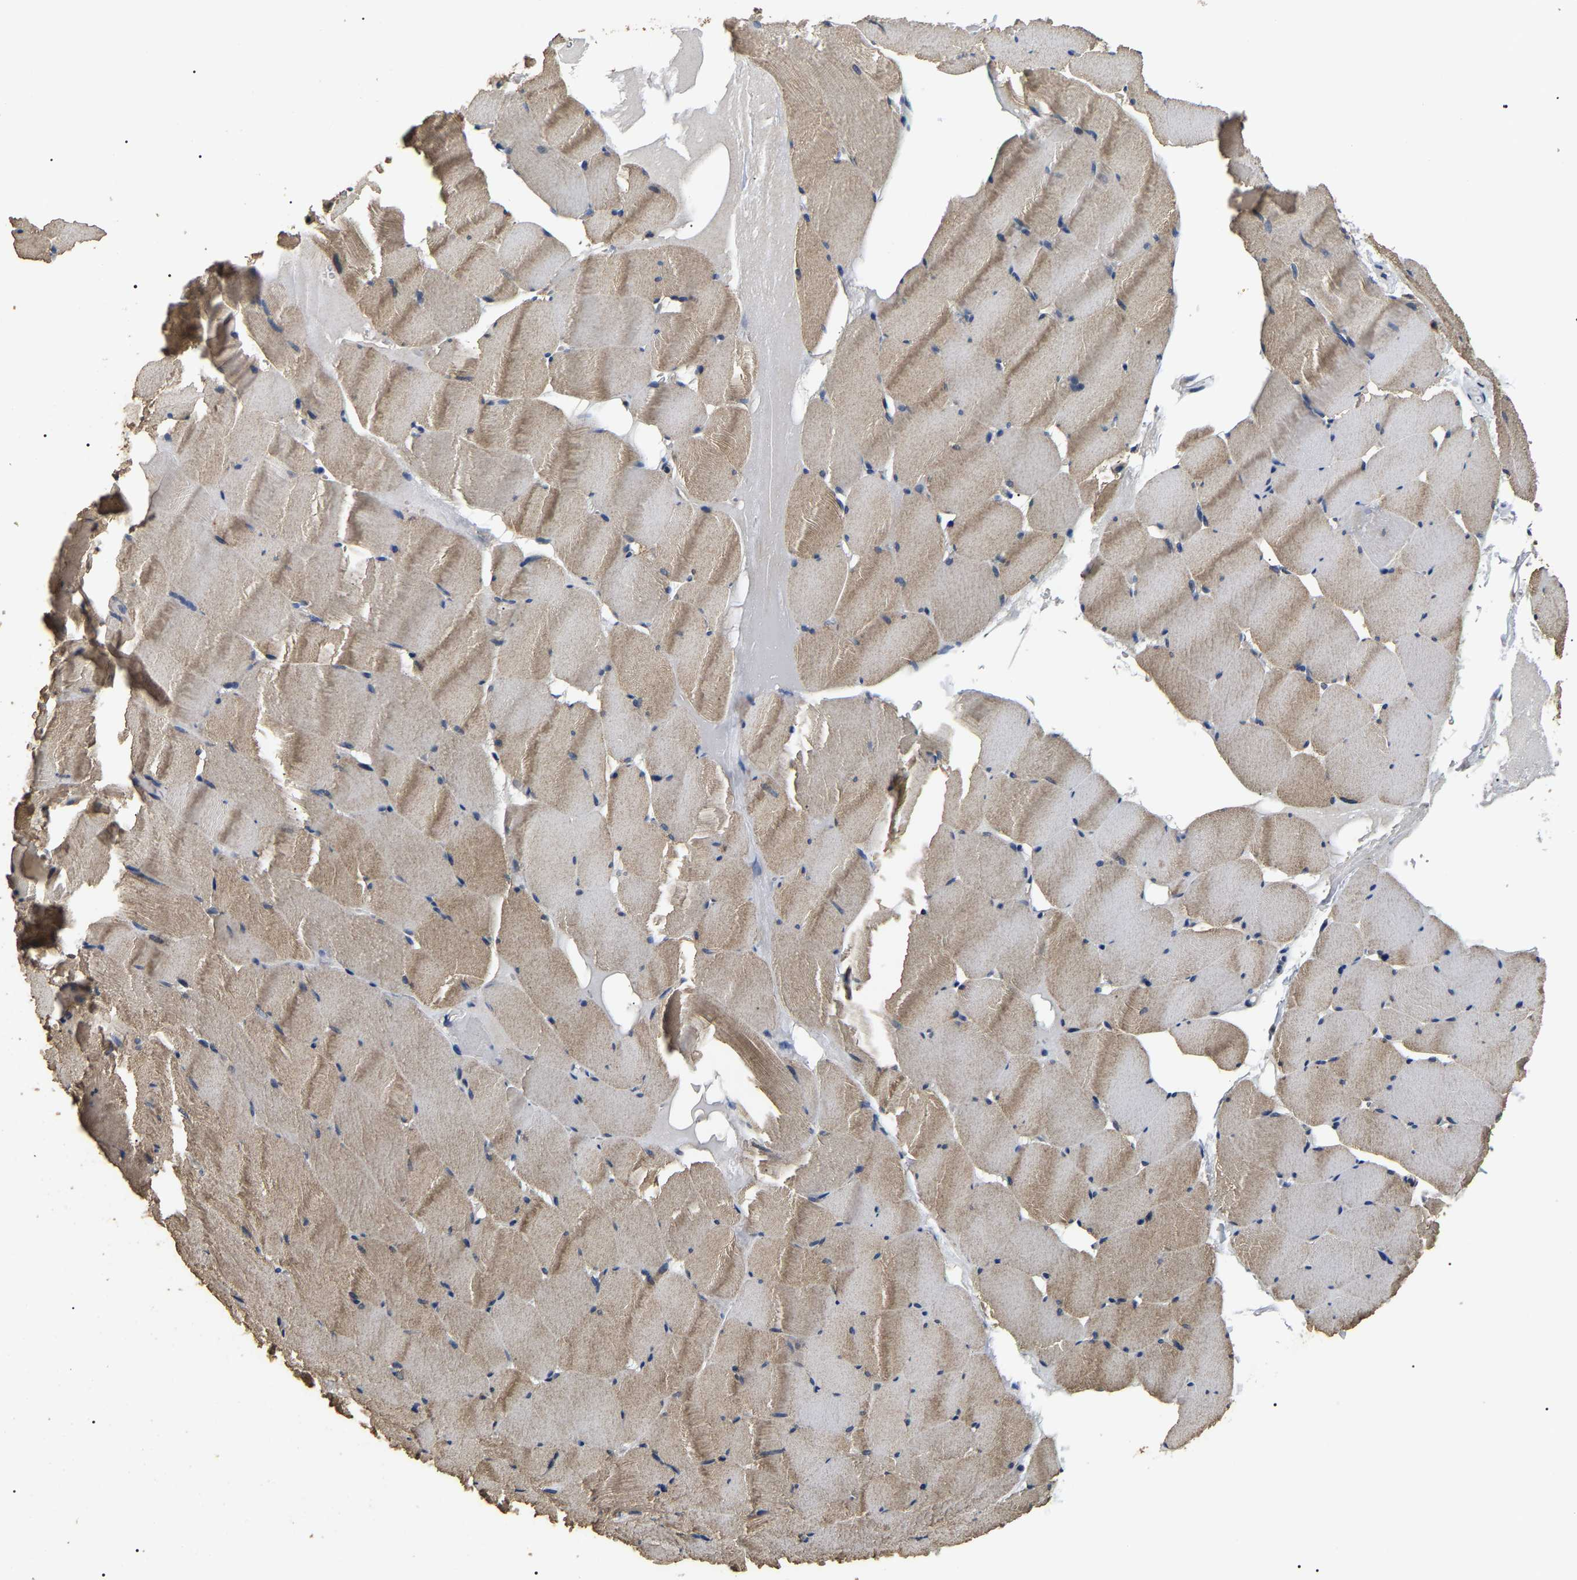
{"staining": {"intensity": "weak", "quantity": ">75%", "location": "cytoplasmic/membranous"}, "tissue": "skeletal muscle", "cell_type": "Myocytes", "image_type": "normal", "snomed": [{"axis": "morphology", "description": "Normal tissue, NOS"}, {"axis": "topography", "description": "Skeletal muscle"}], "caption": "This photomicrograph exhibits immunohistochemistry staining of unremarkable human skeletal muscle, with low weak cytoplasmic/membranous staining in approximately >75% of myocytes.", "gene": "PSMD8", "patient": {"sex": "male", "age": 62}}